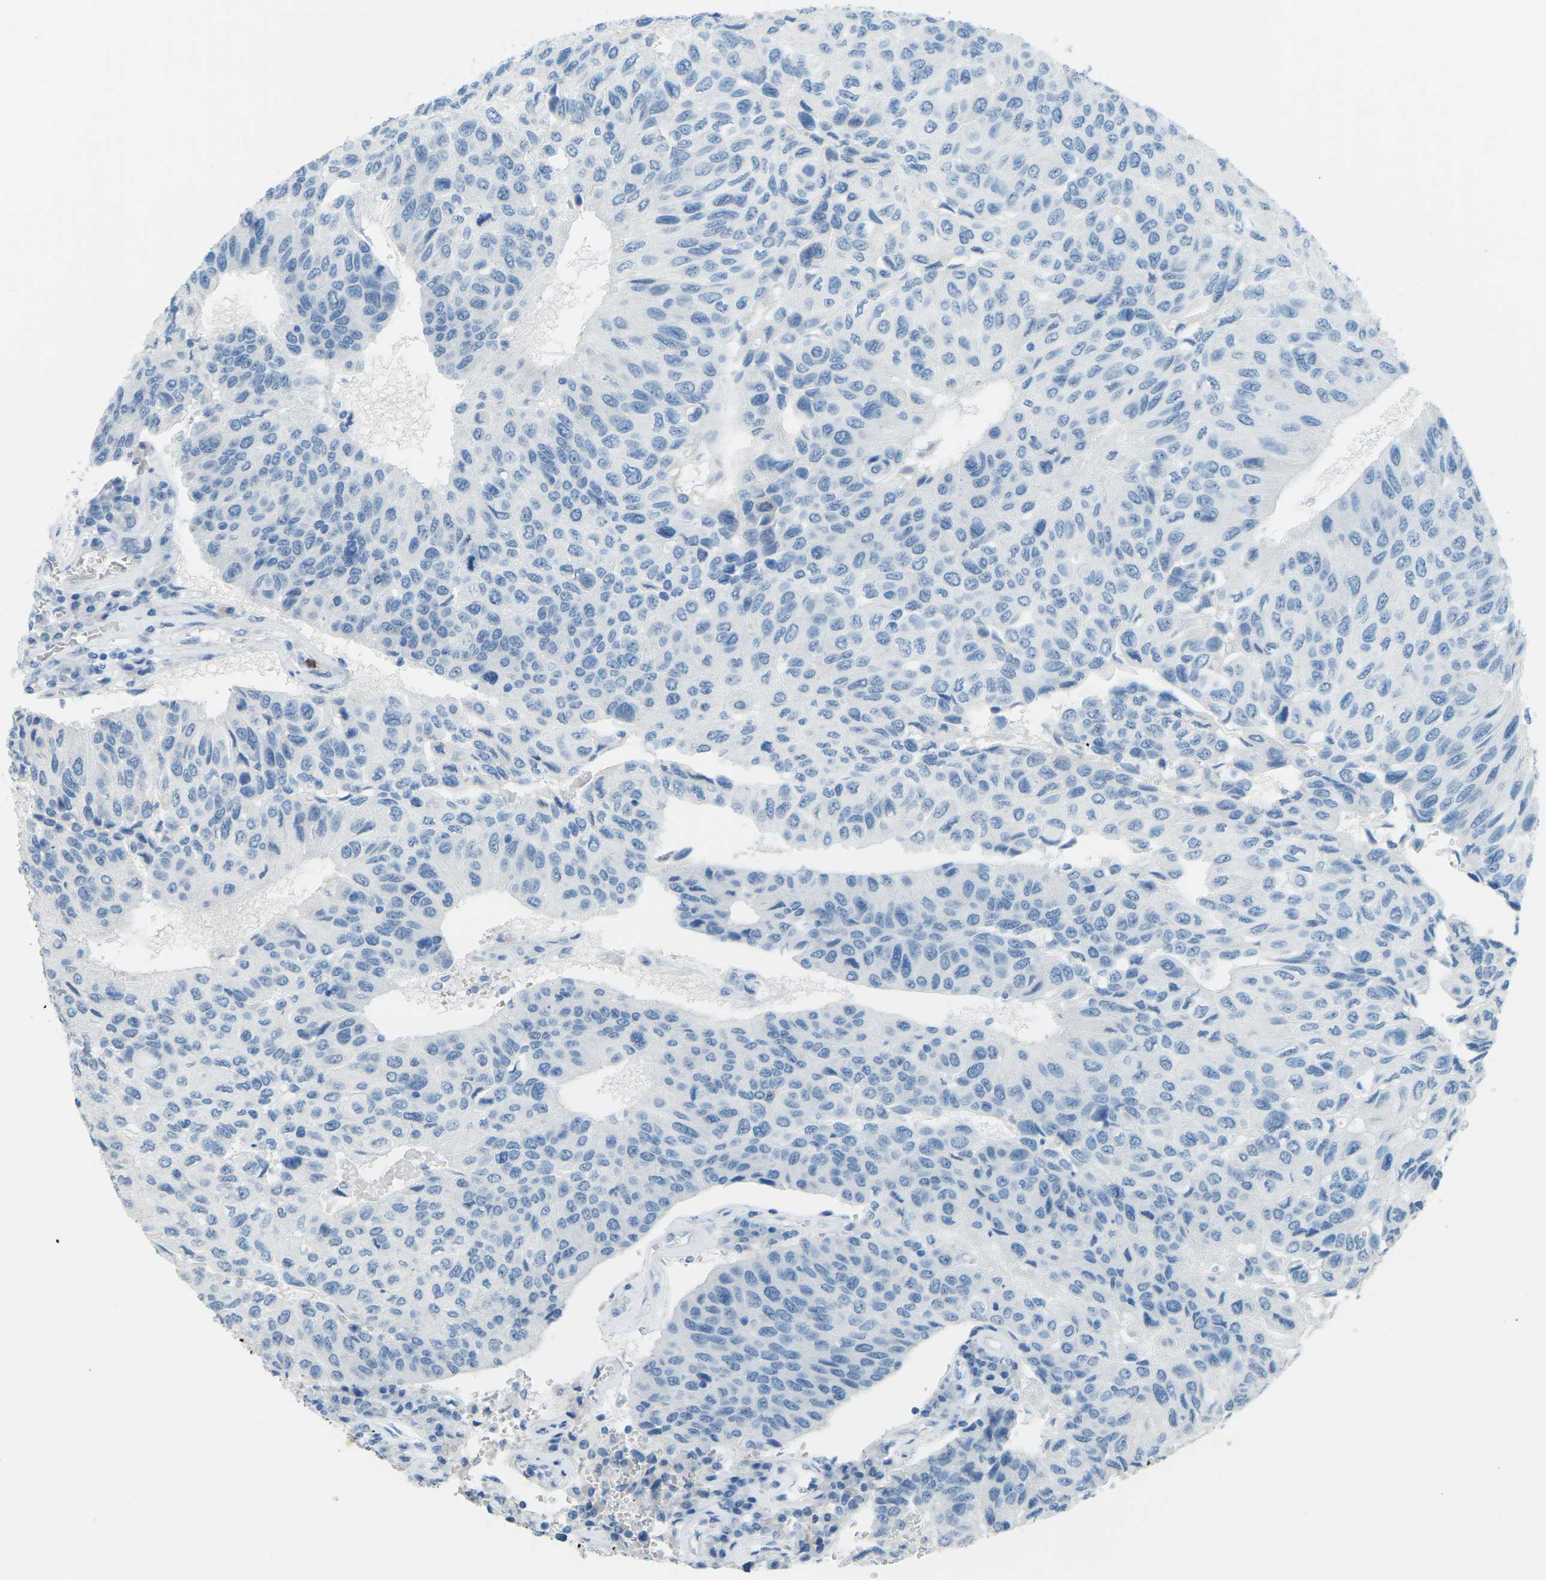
{"staining": {"intensity": "negative", "quantity": "none", "location": "none"}, "tissue": "urothelial cancer", "cell_type": "Tumor cells", "image_type": "cancer", "snomed": [{"axis": "morphology", "description": "Urothelial carcinoma, High grade"}, {"axis": "topography", "description": "Urinary bladder"}], "caption": "This is an immunohistochemistry photomicrograph of human urothelial cancer. There is no positivity in tumor cells.", "gene": "CDH16", "patient": {"sex": "male", "age": 66}}